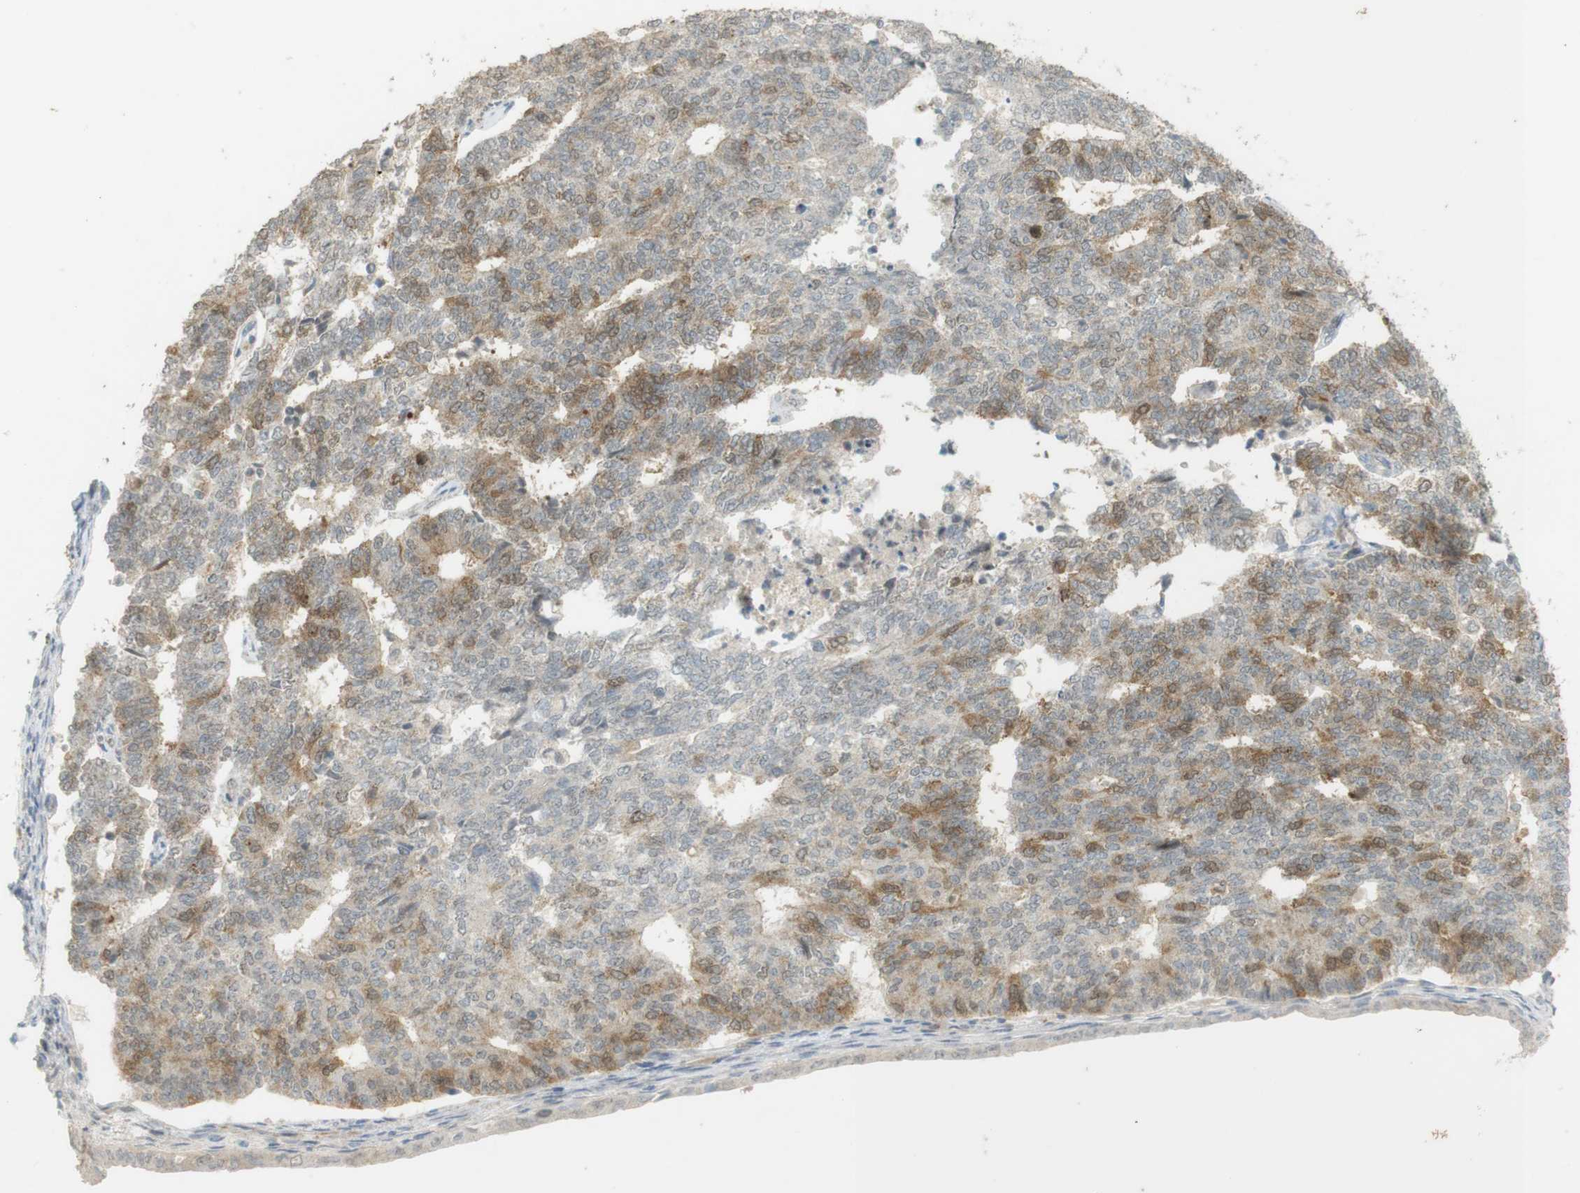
{"staining": {"intensity": "weak", "quantity": "25%-75%", "location": "cytoplasmic/membranous"}, "tissue": "endometrial cancer", "cell_type": "Tumor cells", "image_type": "cancer", "snomed": [{"axis": "morphology", "description": "Adenocarcinoma, NOS"}, {"axis": "topography", "description": "Endometrium"}], "caption": "Endometrial cancer stained with immunohistochemistry exhibits weak cytoplasmic/membranous positivity in about 25%-75% of tumor cells.", "gene": "TTK", "patient": {"sex": "female", "age": 70}}